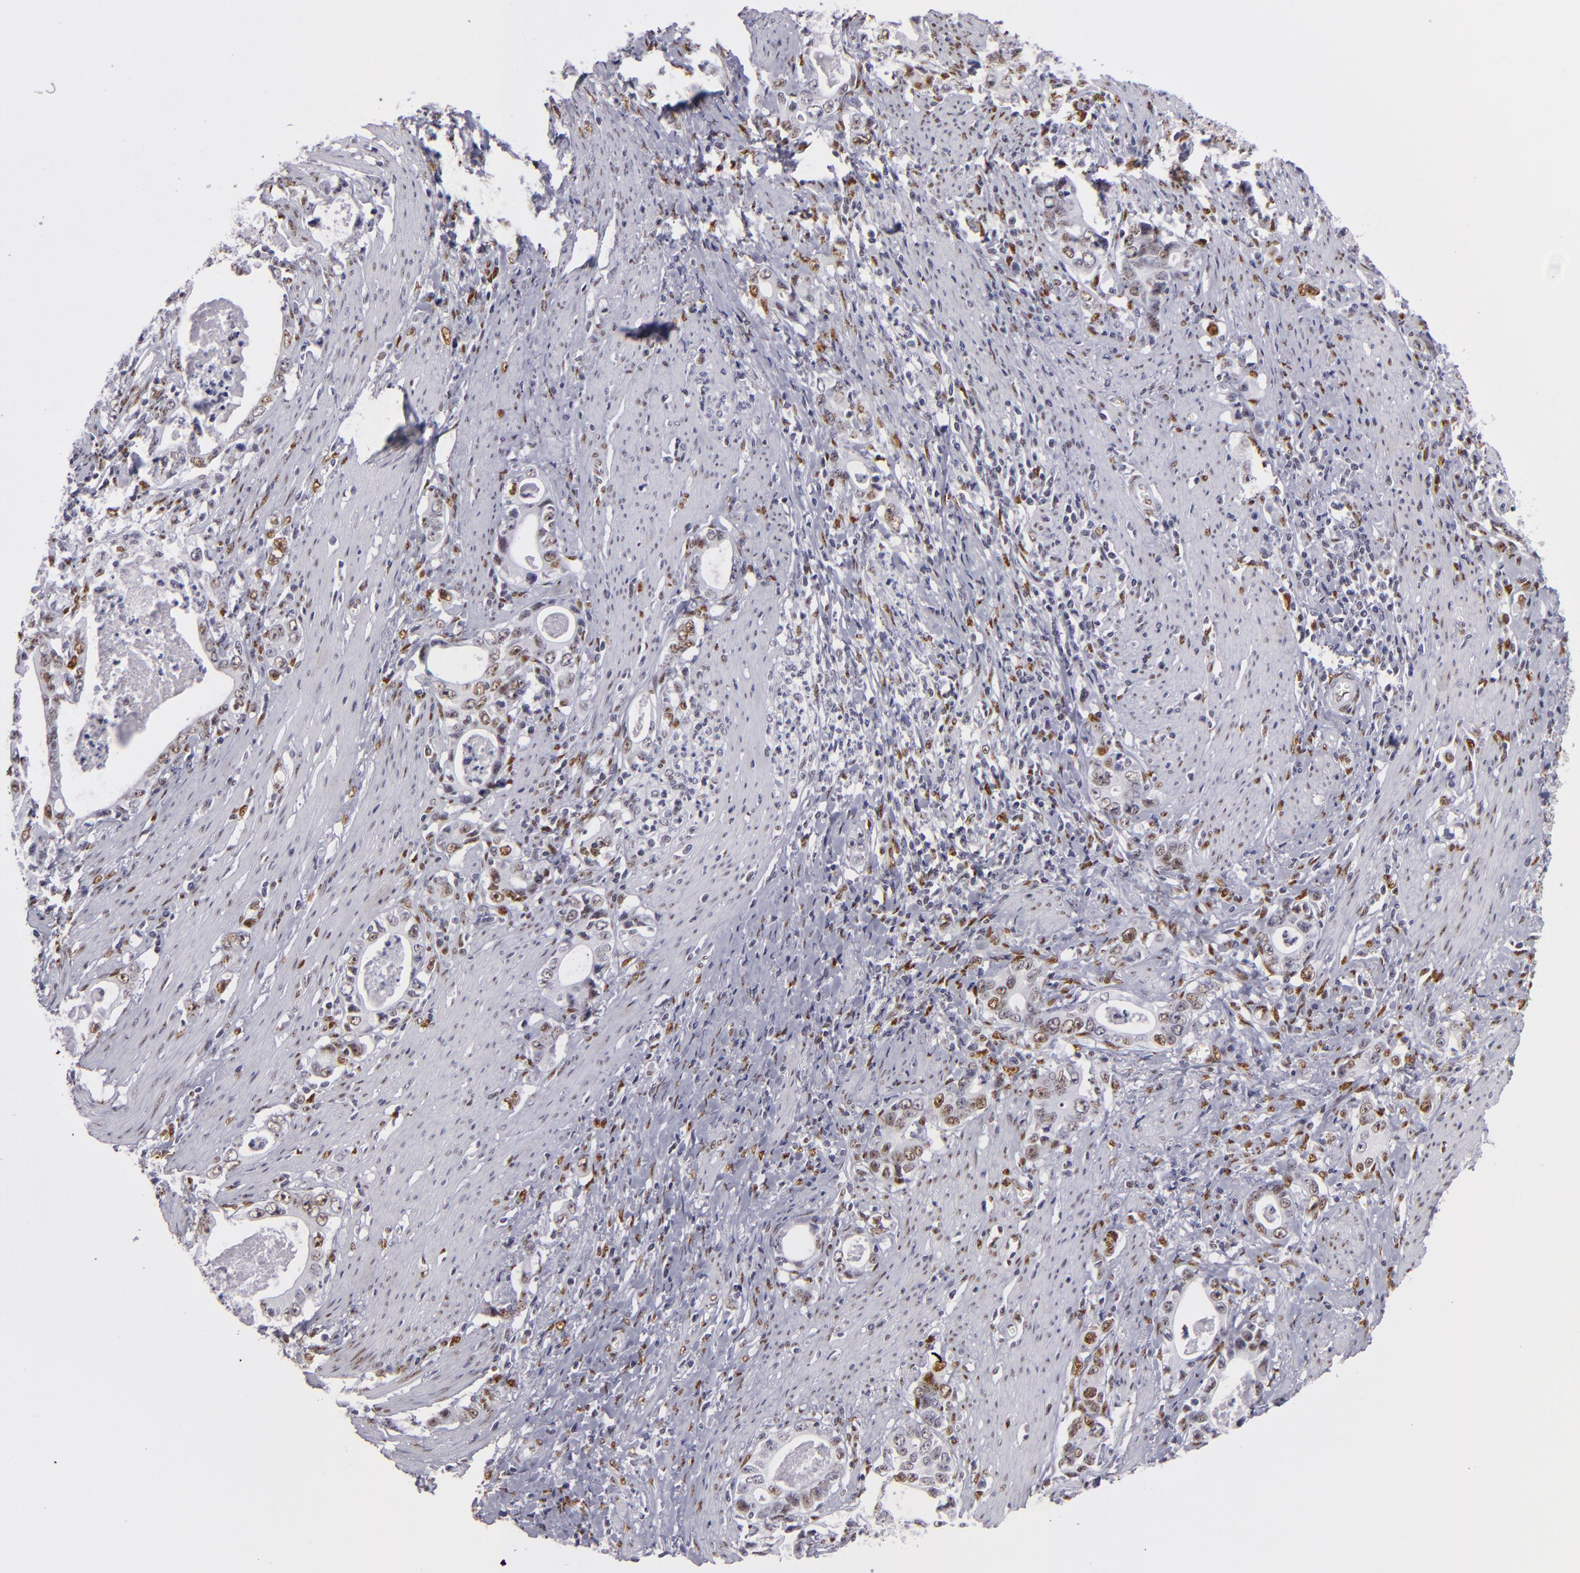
{"staining": {"intensity": "moderate", "quantity": "25%-75%", "location": "nuclear"}, "tissue": "stomach cancer", "cell_type": "Tumor cells", "image_type": "cancer", "snomed": [{"axis": "morphology", "description": "Adenocarcinoma, NOS"}, {"axis": "topography", "description": "Stomach, lower"}], "caption": "Immunohistochemical staining of human adenocarcinoma (stomach) shows medium levels of moderate nuclear expression in about 25%-75% of tumor cells. The protein is shown in brown color, while the nuclei are stained blue.", "gene": "TOP3A", "patient": {"sex": "female", "age": 72}}